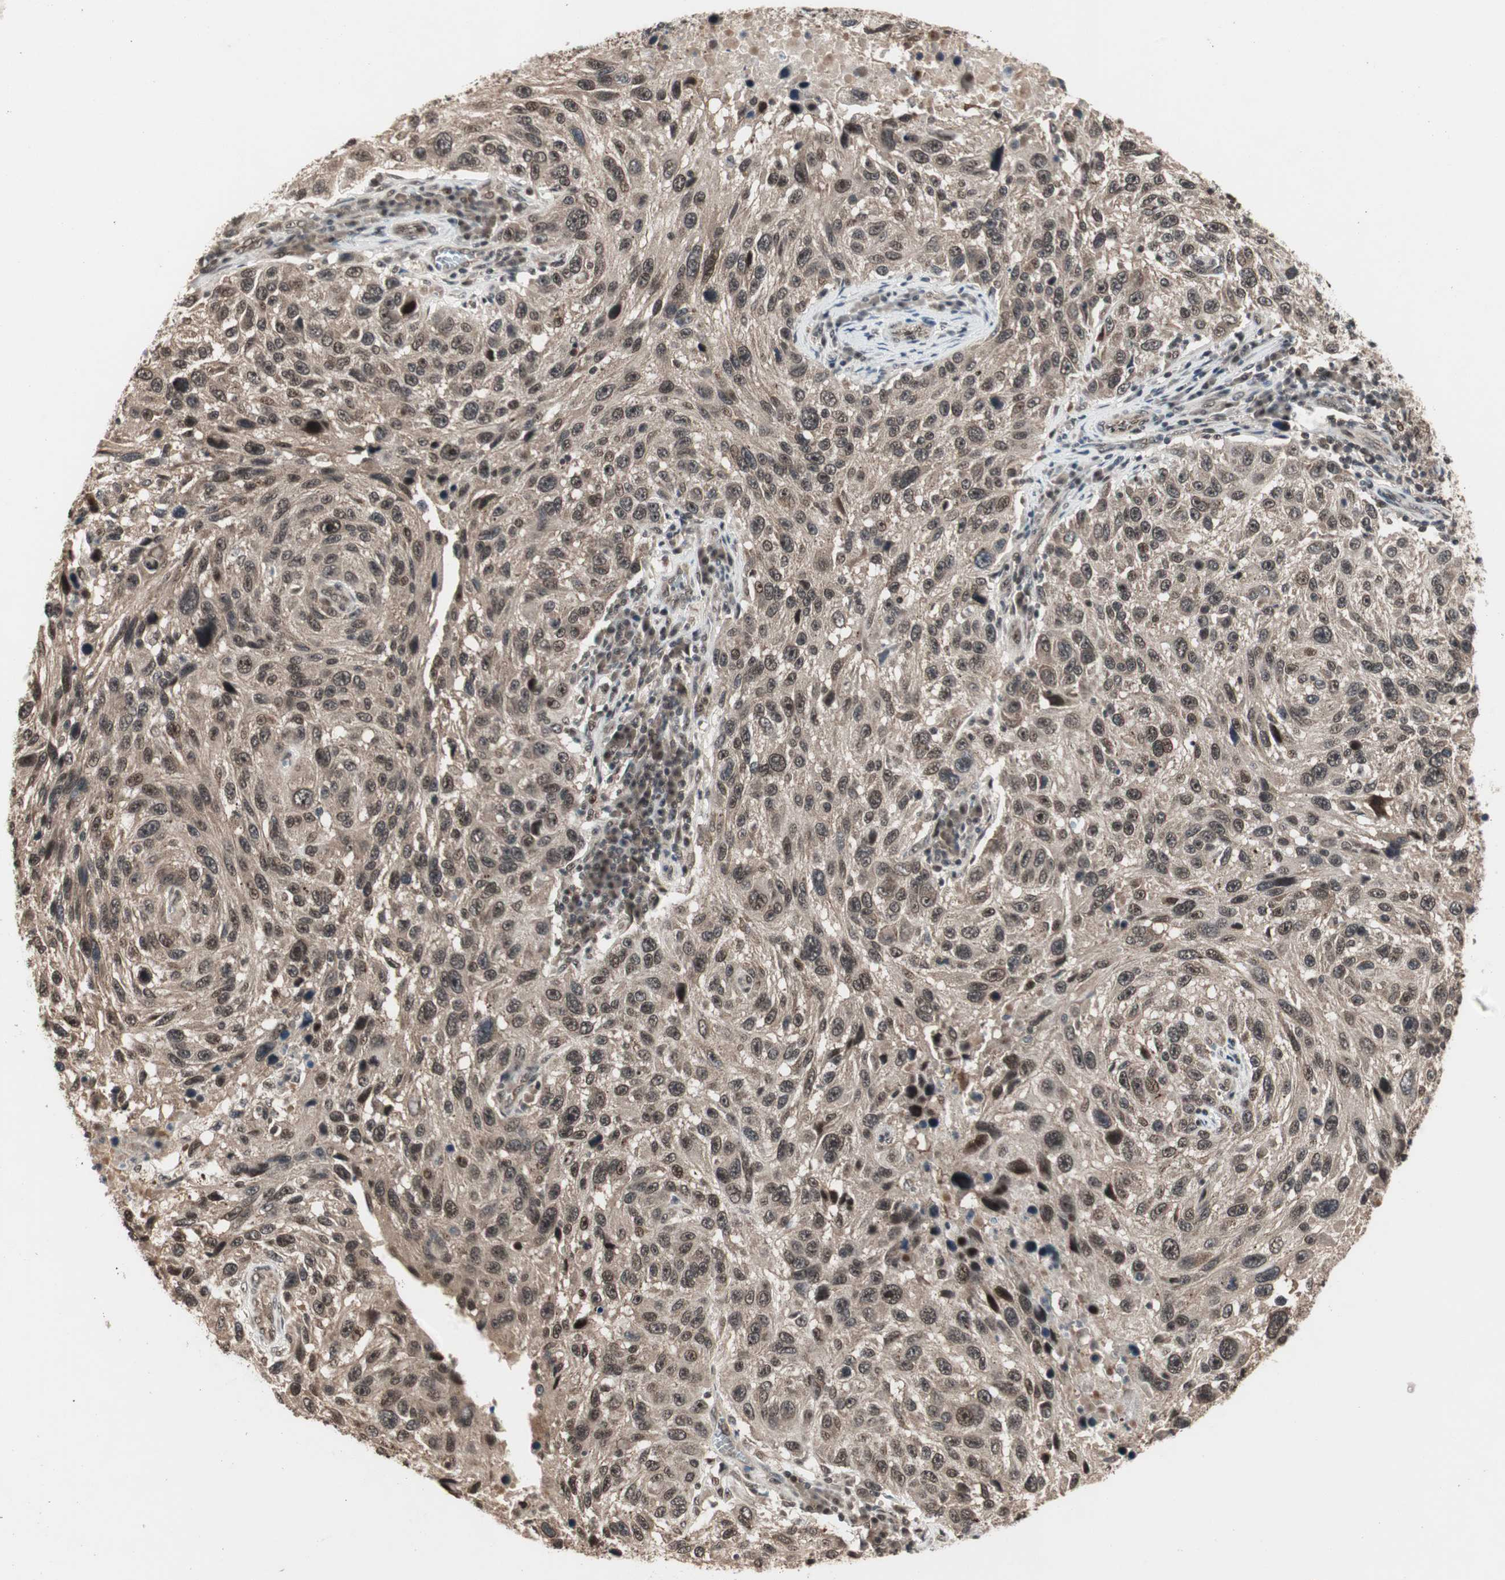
{"staining": {"intensity": "weak", "quantity": ">75%", "location": "cytoplasmic/membranous,nuclear"}, "tissue": "melanoma", "cell_type": "Tumor cells", "image_type": "cancer", "snomed": [{"axis": "morphology", "description": "Malignant melanoma, NOS"}, {"axis": "topography", "description": "Skin"}], "caption": "Protein expression analysis of malignant melanoma displays weak cytoplasmic/membranous and nuclear expression in approximately >75% of tumor cells. (DAB IHC with brightfield microscopy, high magnification).", "gene": "CSNK2B", "patient": {"sex": "male", "age": 53}}